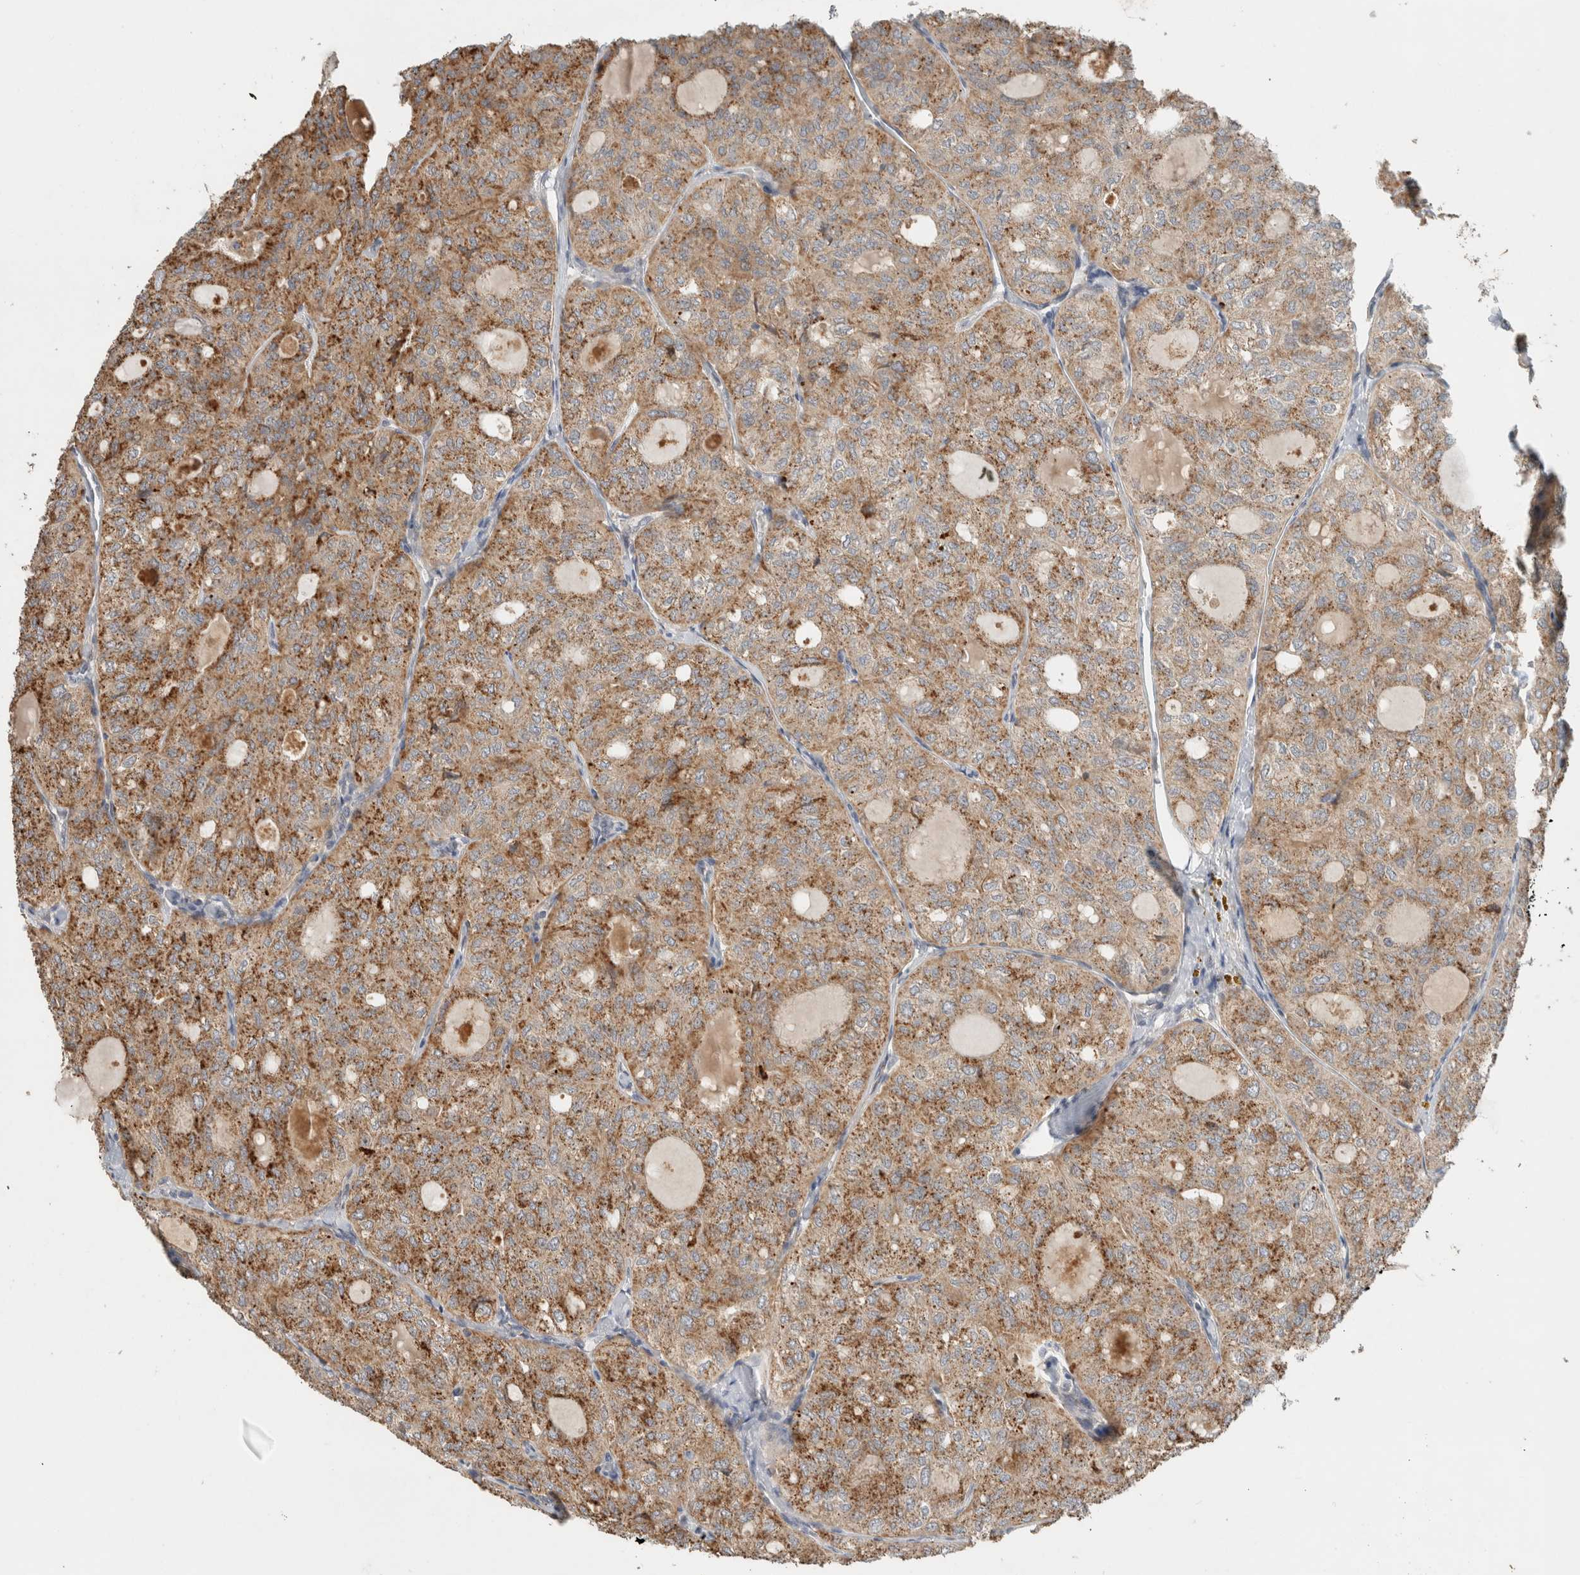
{"staining": {"intensity": "moderate", "quantity": ">75%", "location": "cytoplasmic/membranous"}, "tissue": "thyroid cancer", "cell_type": "Tumor cells", "image_type": "cancer", "snomed": [{"axis": "morphology", "description": "Follicular adenoma carcinoma, NOS"}, {"axis": "topography", "description": "Thyroid gland"}], "caption": "Thyroid follicular adenoma carcinoma stained for a protein (brown) exhibits moderate cytoplasmic/membranous positive positivity in approximately >75% of tumor cells.", "gene": "ERCC6L2", "patient": {"sex": "male", "age": 75}}